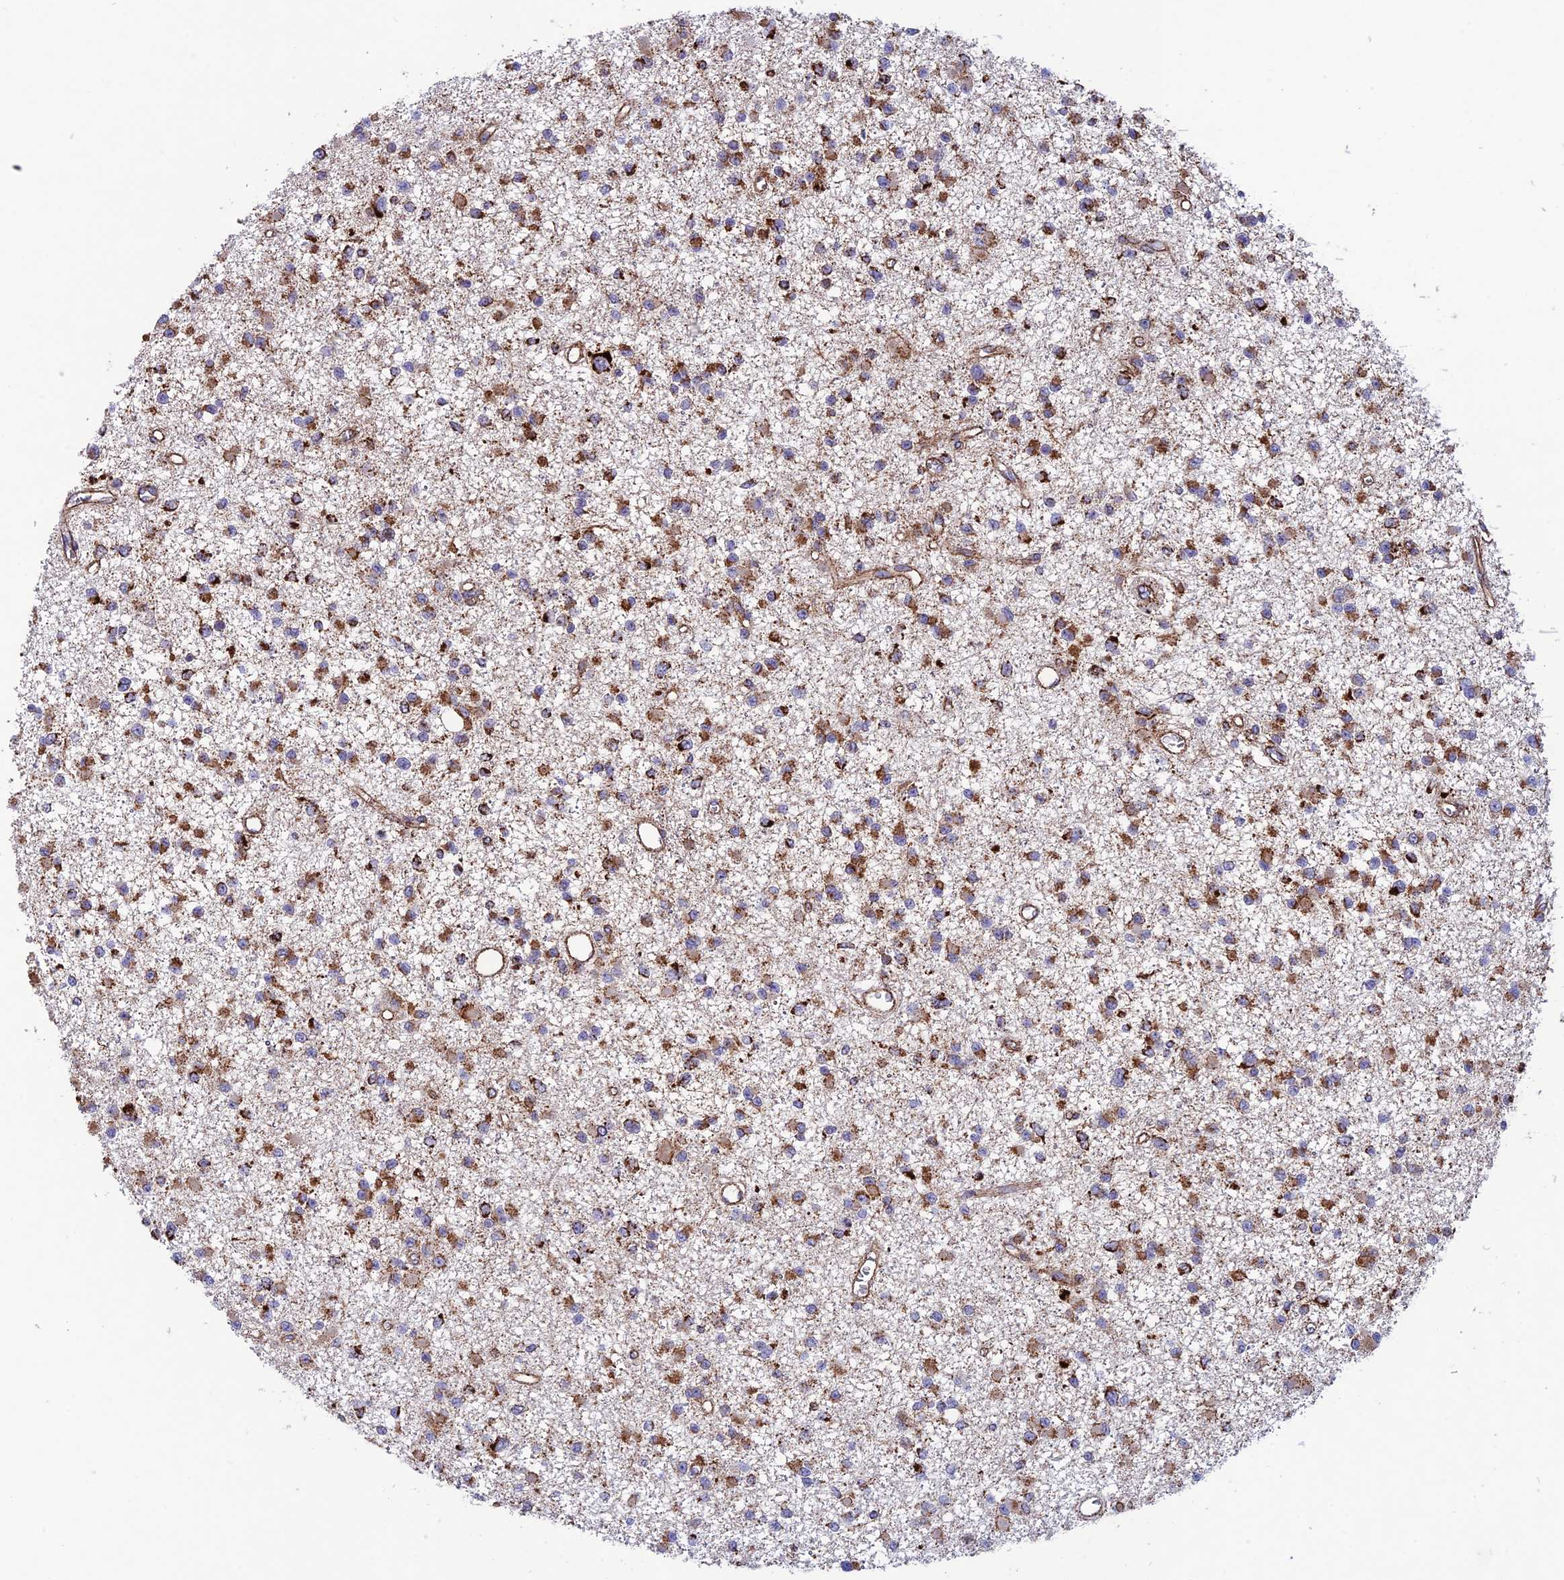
{"staining": {"intensity": "moderate", "quantity": ">75%", "location": "cytoplasmic/membranous"}, "tissue": "glioma", "cell_type": "Tumor cells", "image_type": "cancer", "snomed": [{"axis": "morphology", "description": "Glioma, malignant, Low grade"}, {"axis": "topography", "description": "Brain"}], "caption": "Moderate cytoplasmic/membranous expression for a protein is present in about >75% of tumor cells of malignant low-grade glioma using immunohistochemistry (IHC).", "gene": "MRPS18B", "patient": {"sex": "female", "age": 22}}